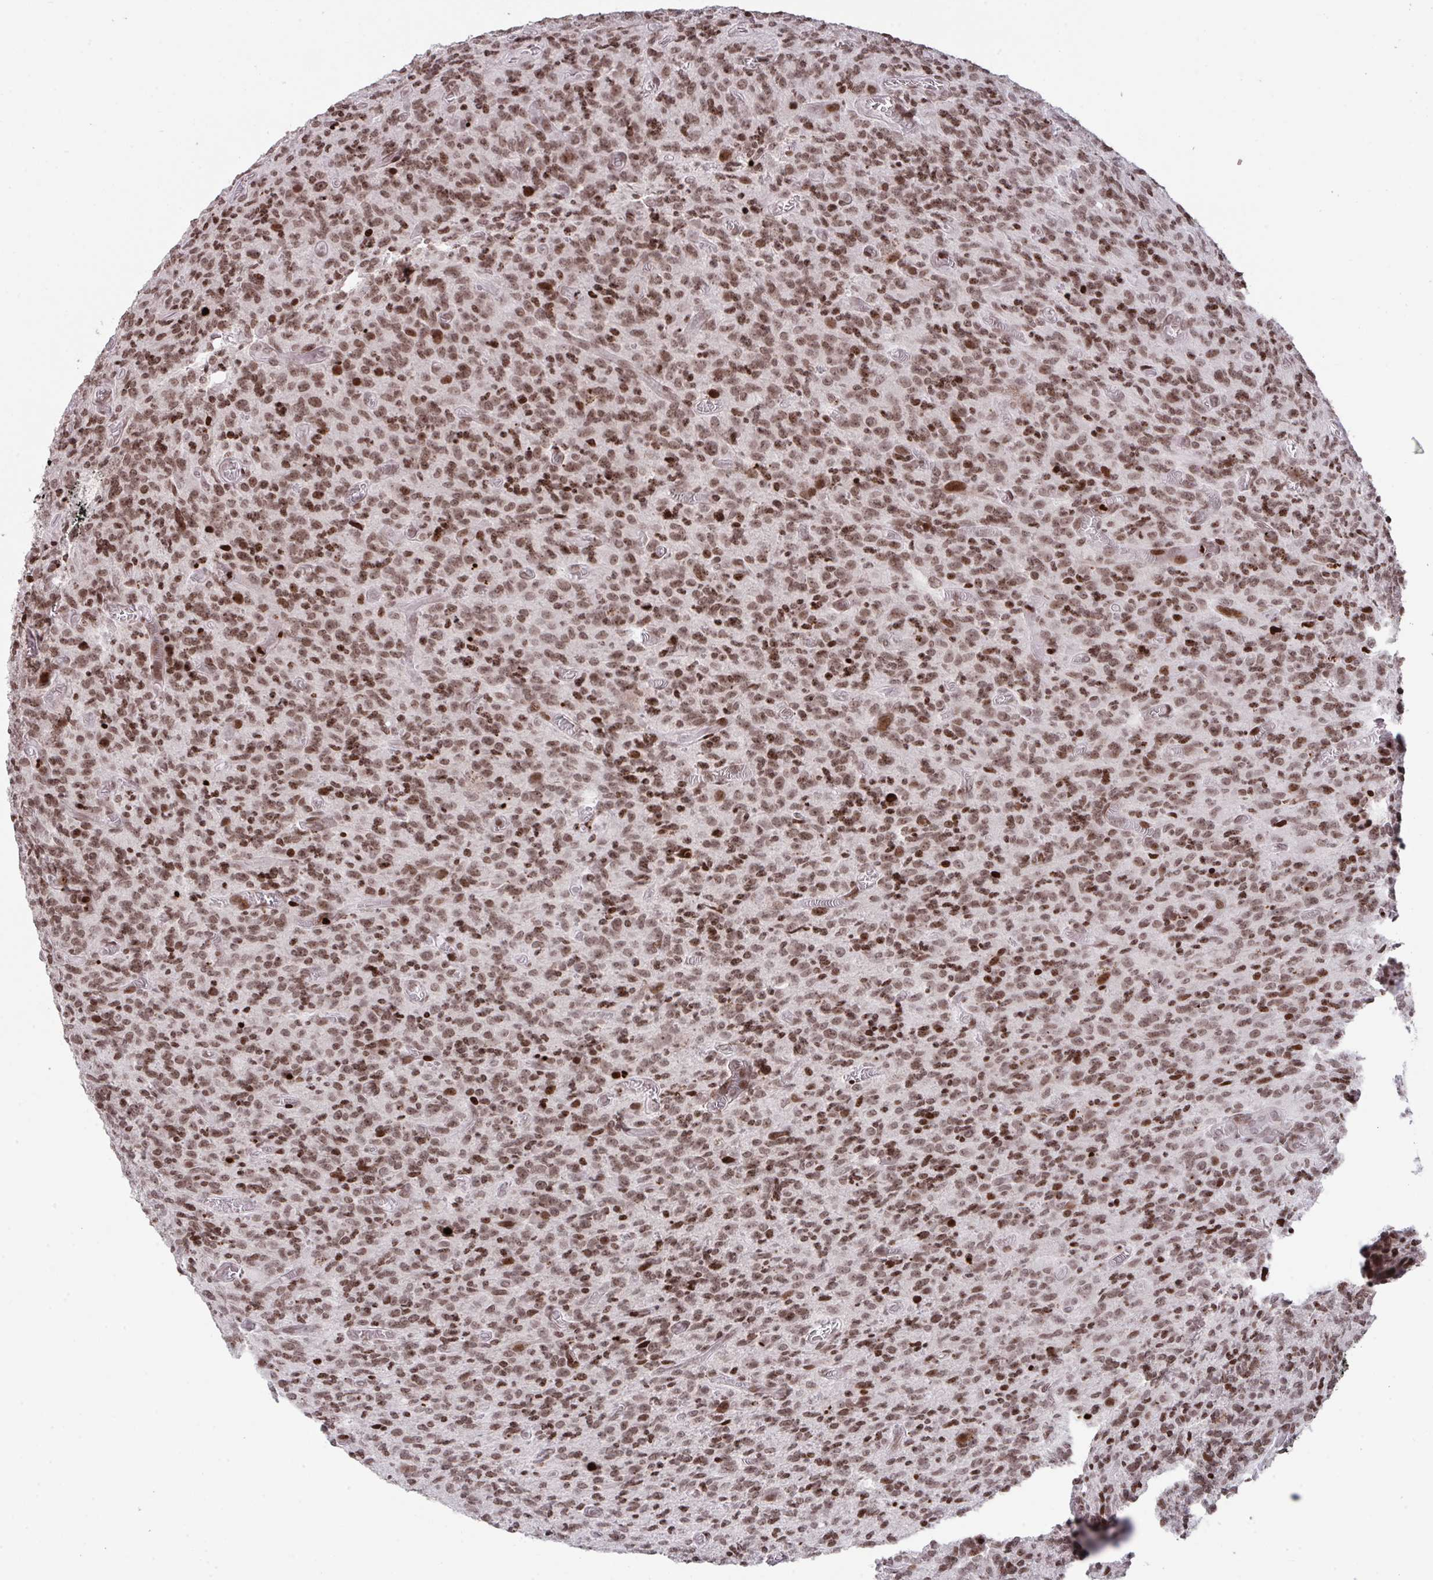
{"staining": {"intensity": "moderate", "quantity": ">75%", "location": "nuclear"}, "tissue": "glioma", "cell_type": "Tumor cells", "image_type": "cancer", "snomed": [{"axis": "morphology", "description": "Glioma, malignant, High grade"}, {"axis": "topography", "description": "Brain"}], "caption": "Malignant glioma (high-grade) tissue reveals moderate nuclear staining in approximately >75% of tumor cells", "gene": "NIP7", "patient": {"sex": "male", "age": 76}}